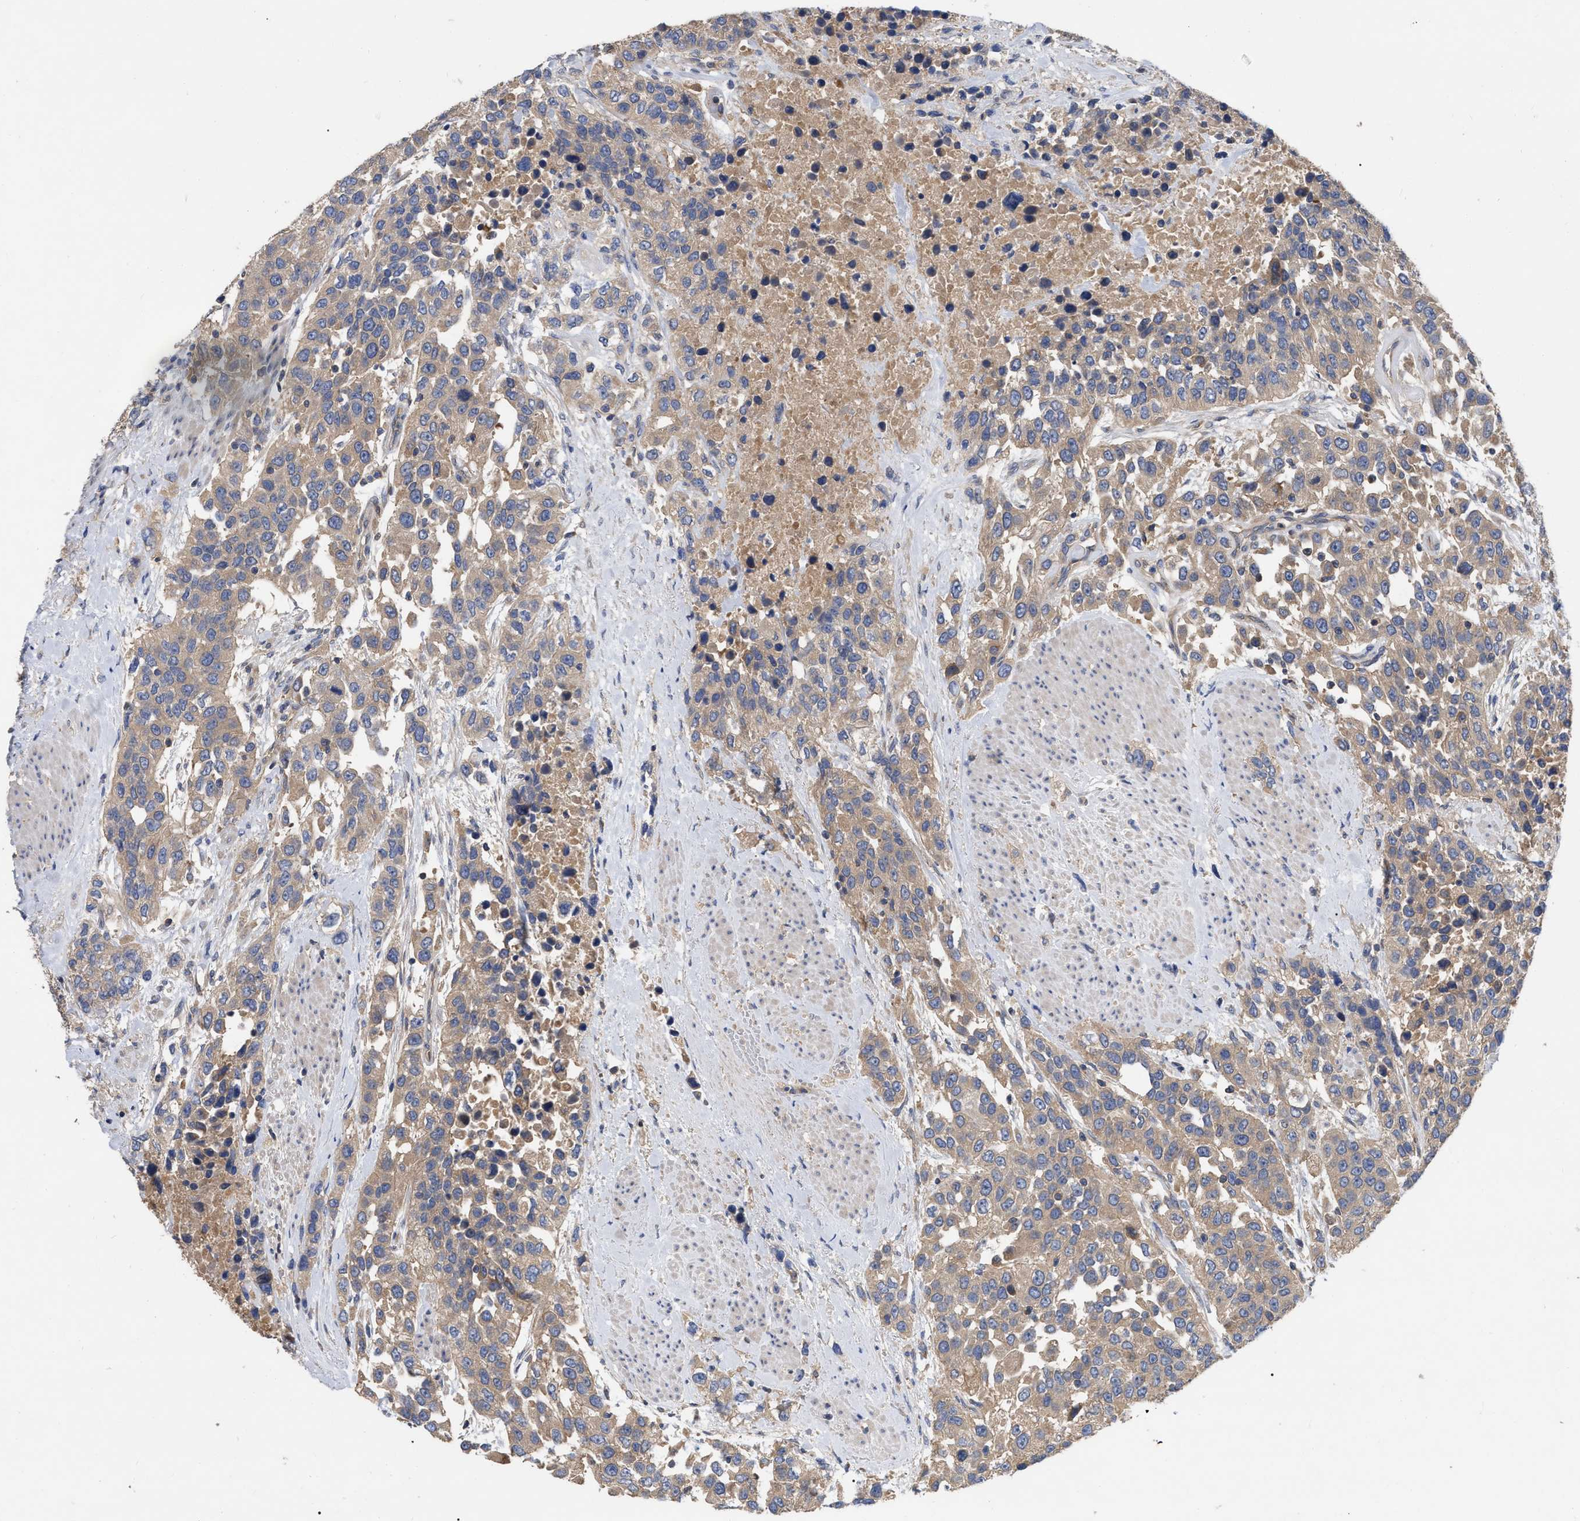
{"staining": {"intensity": "weak", "quantity": ">75%", "location": "cytoplasmic/membranous"}, "tissue": "urothelial cancer", "cell_type": "Tumor cells", "image_type": "cancer", "snomed": [{"axis": "morphology", "description": "Urothelial carcinoma, High grade"}, {"axis": "topography", "description": "Urinary bladder"}], "caption": "Protein staining exhibits weak cytoplasmic/membranous positivity in about >75% of tumor cells in high-grade urothelial carcinoma.", "gene": "RAP1GDS1", "patient": {"sex": "female", "age": 80}}